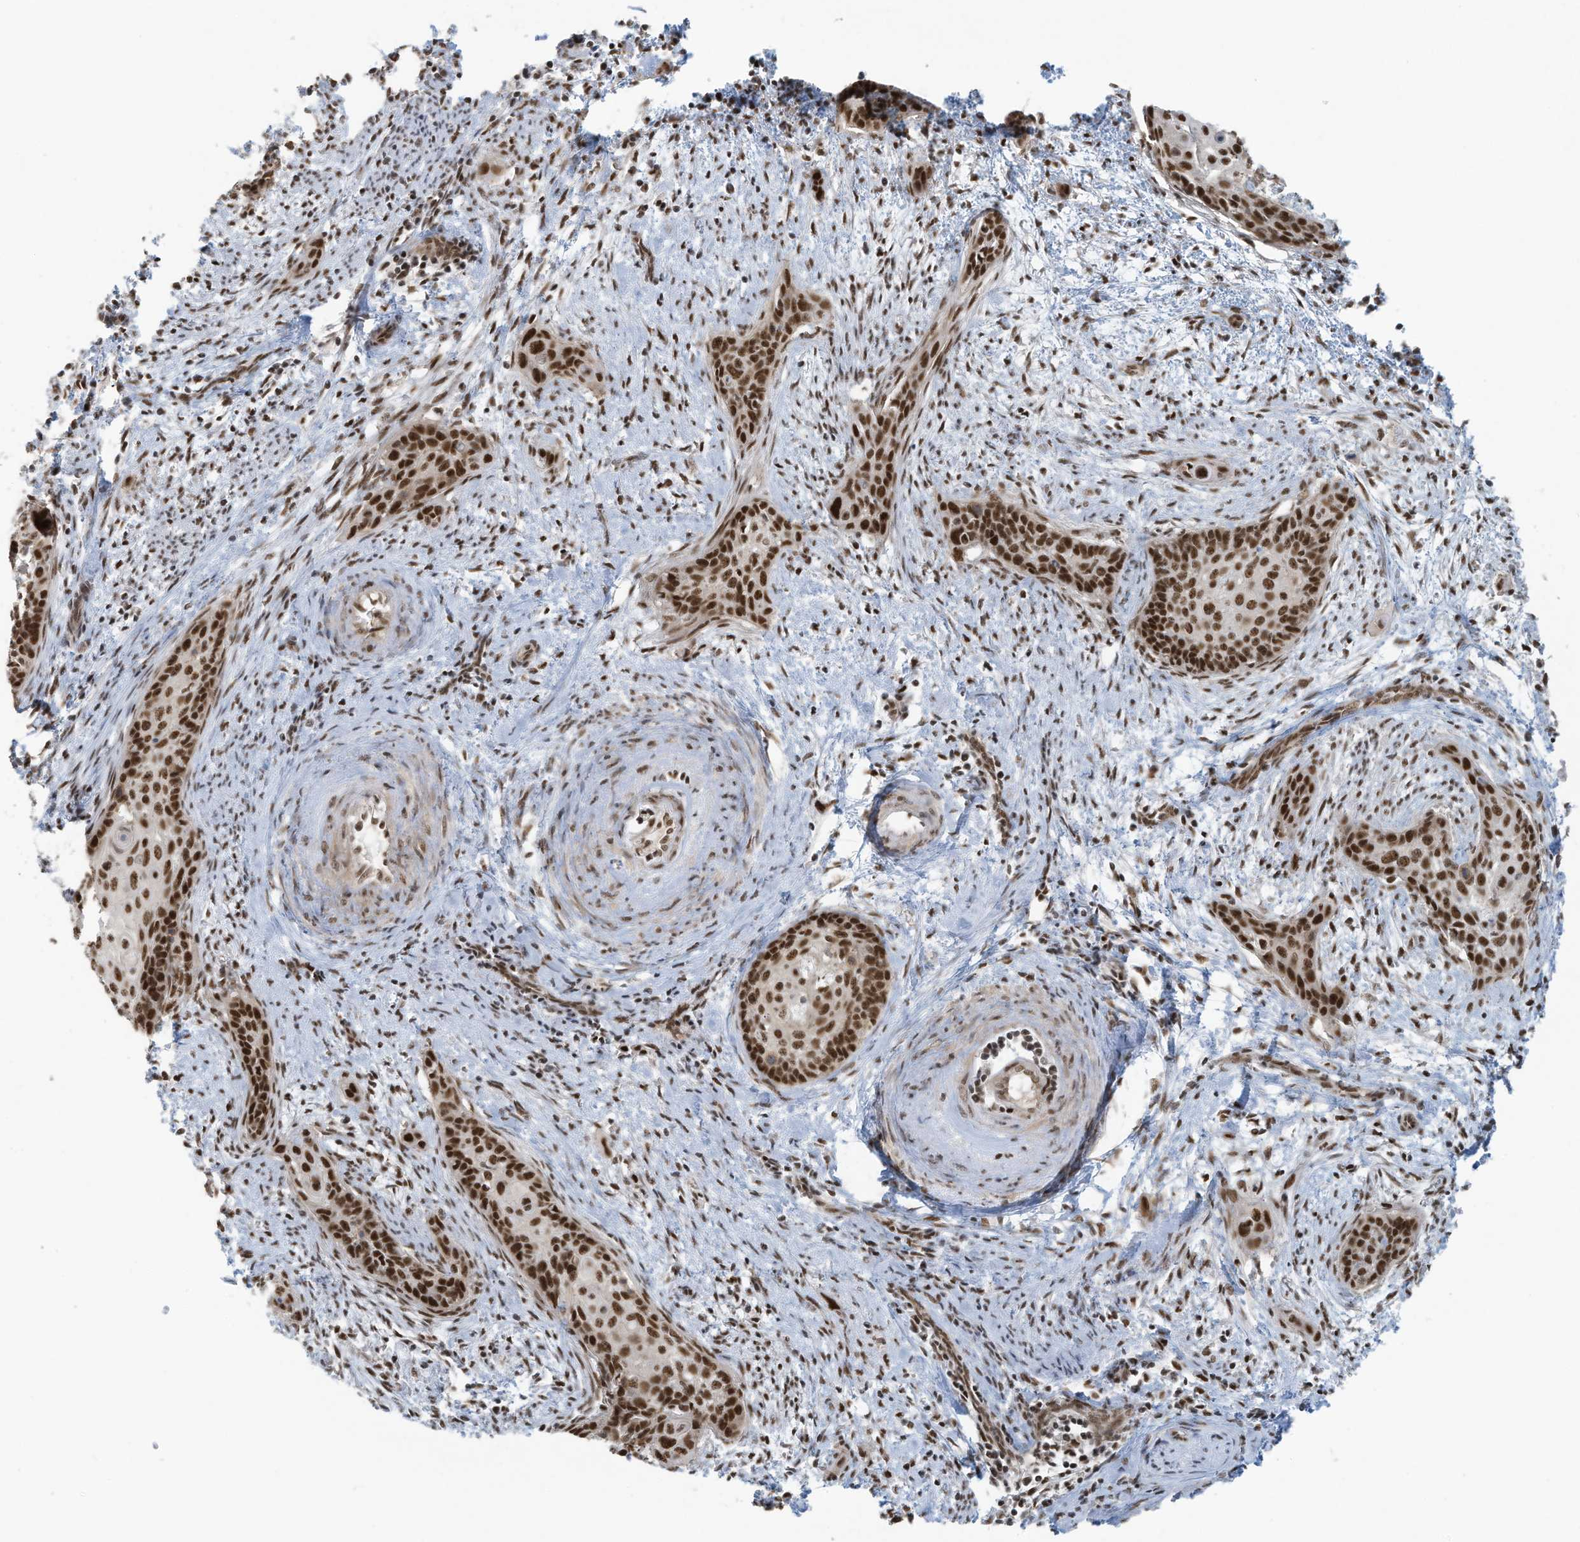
{"staining": {"intensity": "strong", "quantity": ">75%", "location": "nuclear"}, "tissue": "cervical cancer", "cell_type": "Tumor cells", "image_type": "cancer", "snomed": [{"axis": "morphology", "description": "Squamous cell carcinoma, NOS"}, {"axis": "topography", "description": "Cervix"}], "caption": "Tumor cells reveal high levels of strong nuclear staining in about >75% of cells in human cervical cancer.", "gene": "DBR1", "patient": {"sex": "female", "age": 33}}